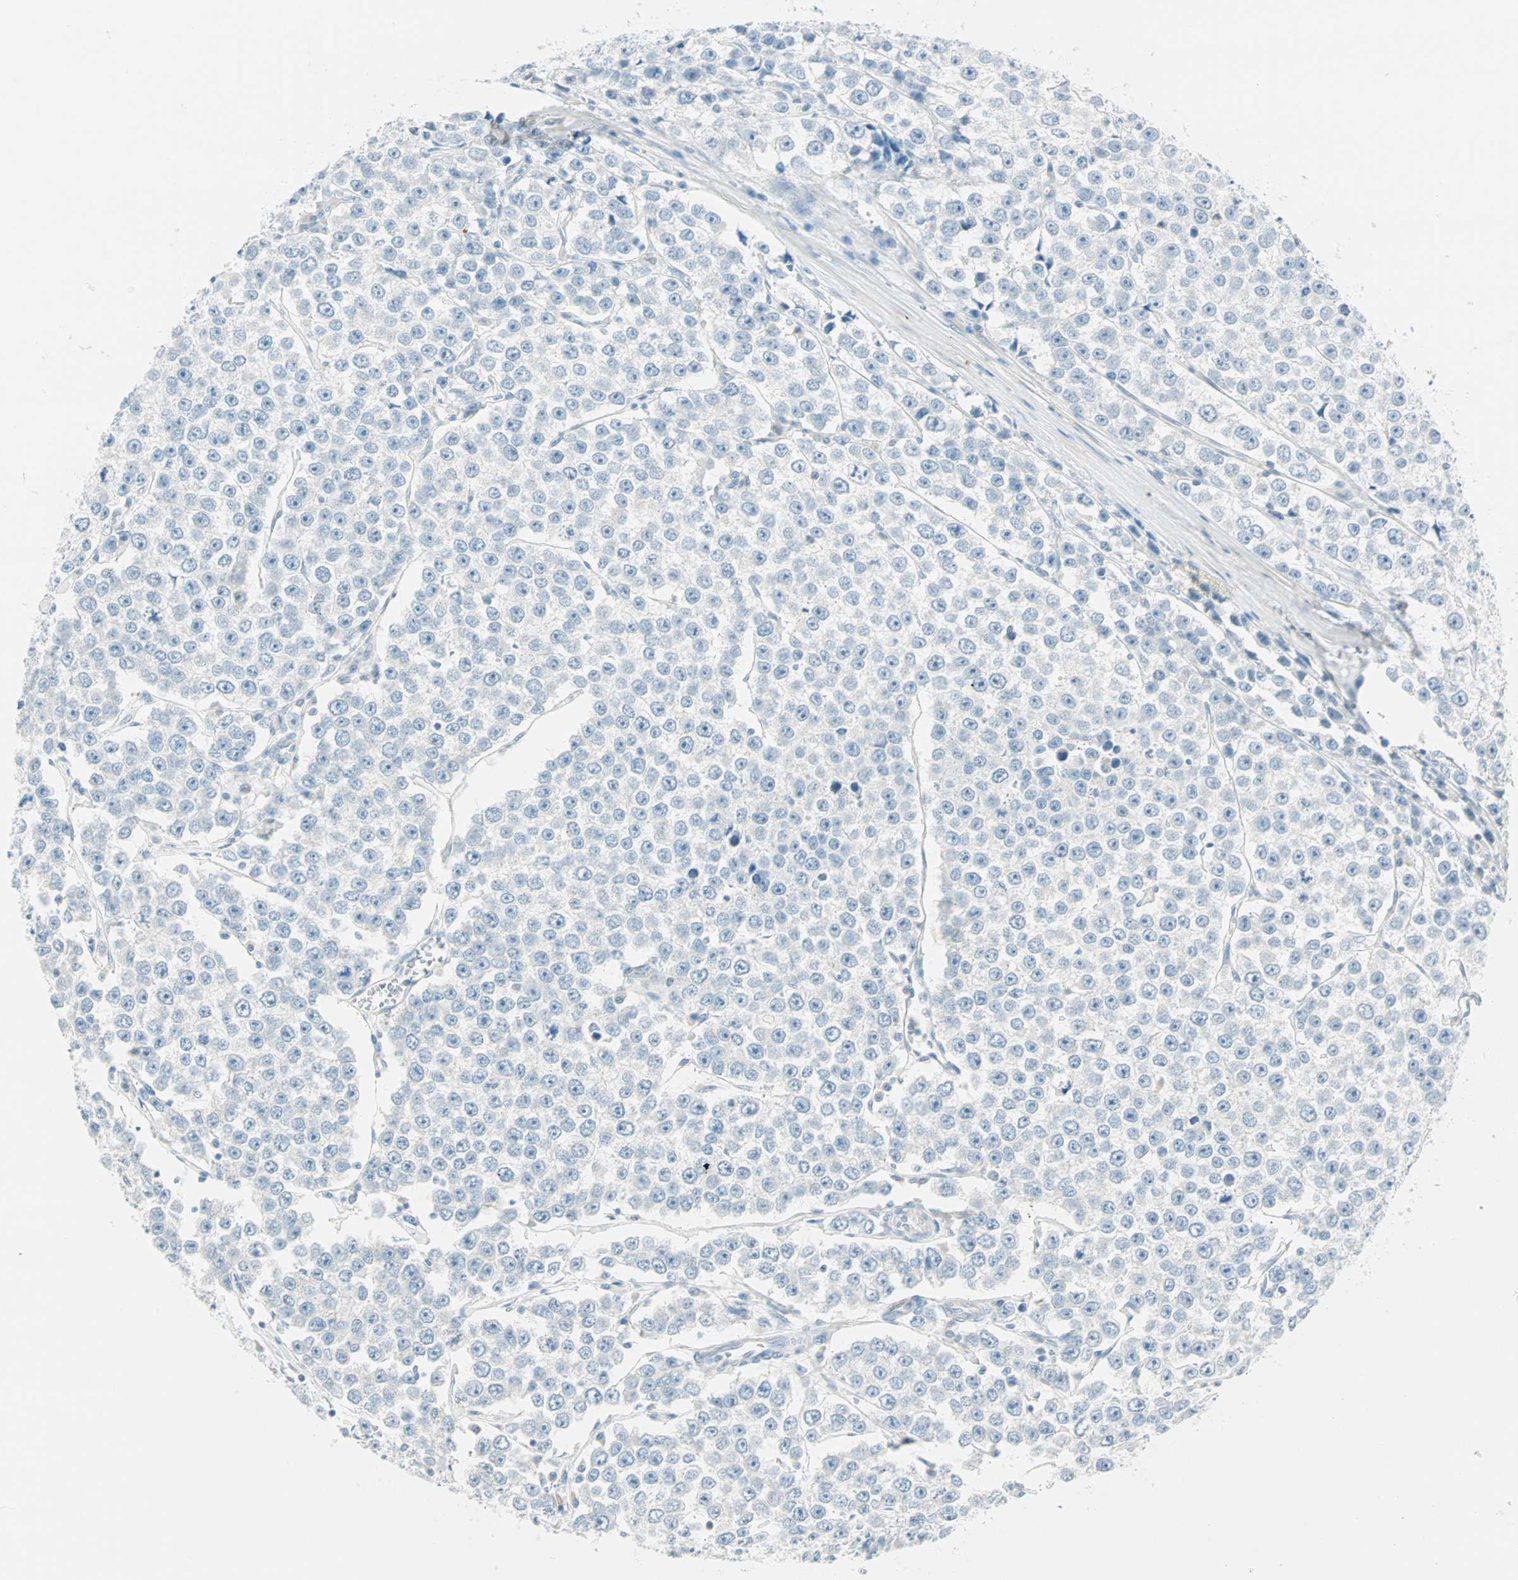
{"staining": {"intensity": "negative", "quantity": "none", "location": "none"}, "tissue": "testis cancer", "cell_type": "Tumor cells", "image_type": "cancer", "snomed": [{"axis": "morphology", "description": "Seminoma, NOS"}, {"axis": "morphology", "description": "Carcinoma, Embryonal, NOS"}, {"axis": "topography", "description": "Testis"}], "caption": "An immunohistochemistry (IHC) histopathology image of testis cancer (embryonal carcinoma) is shown. There is no staining in tumor cells of testis cancer (embryonal carcinoma).", "gene": "S100A1", "patient": {"sex": "male", "age": 52}}